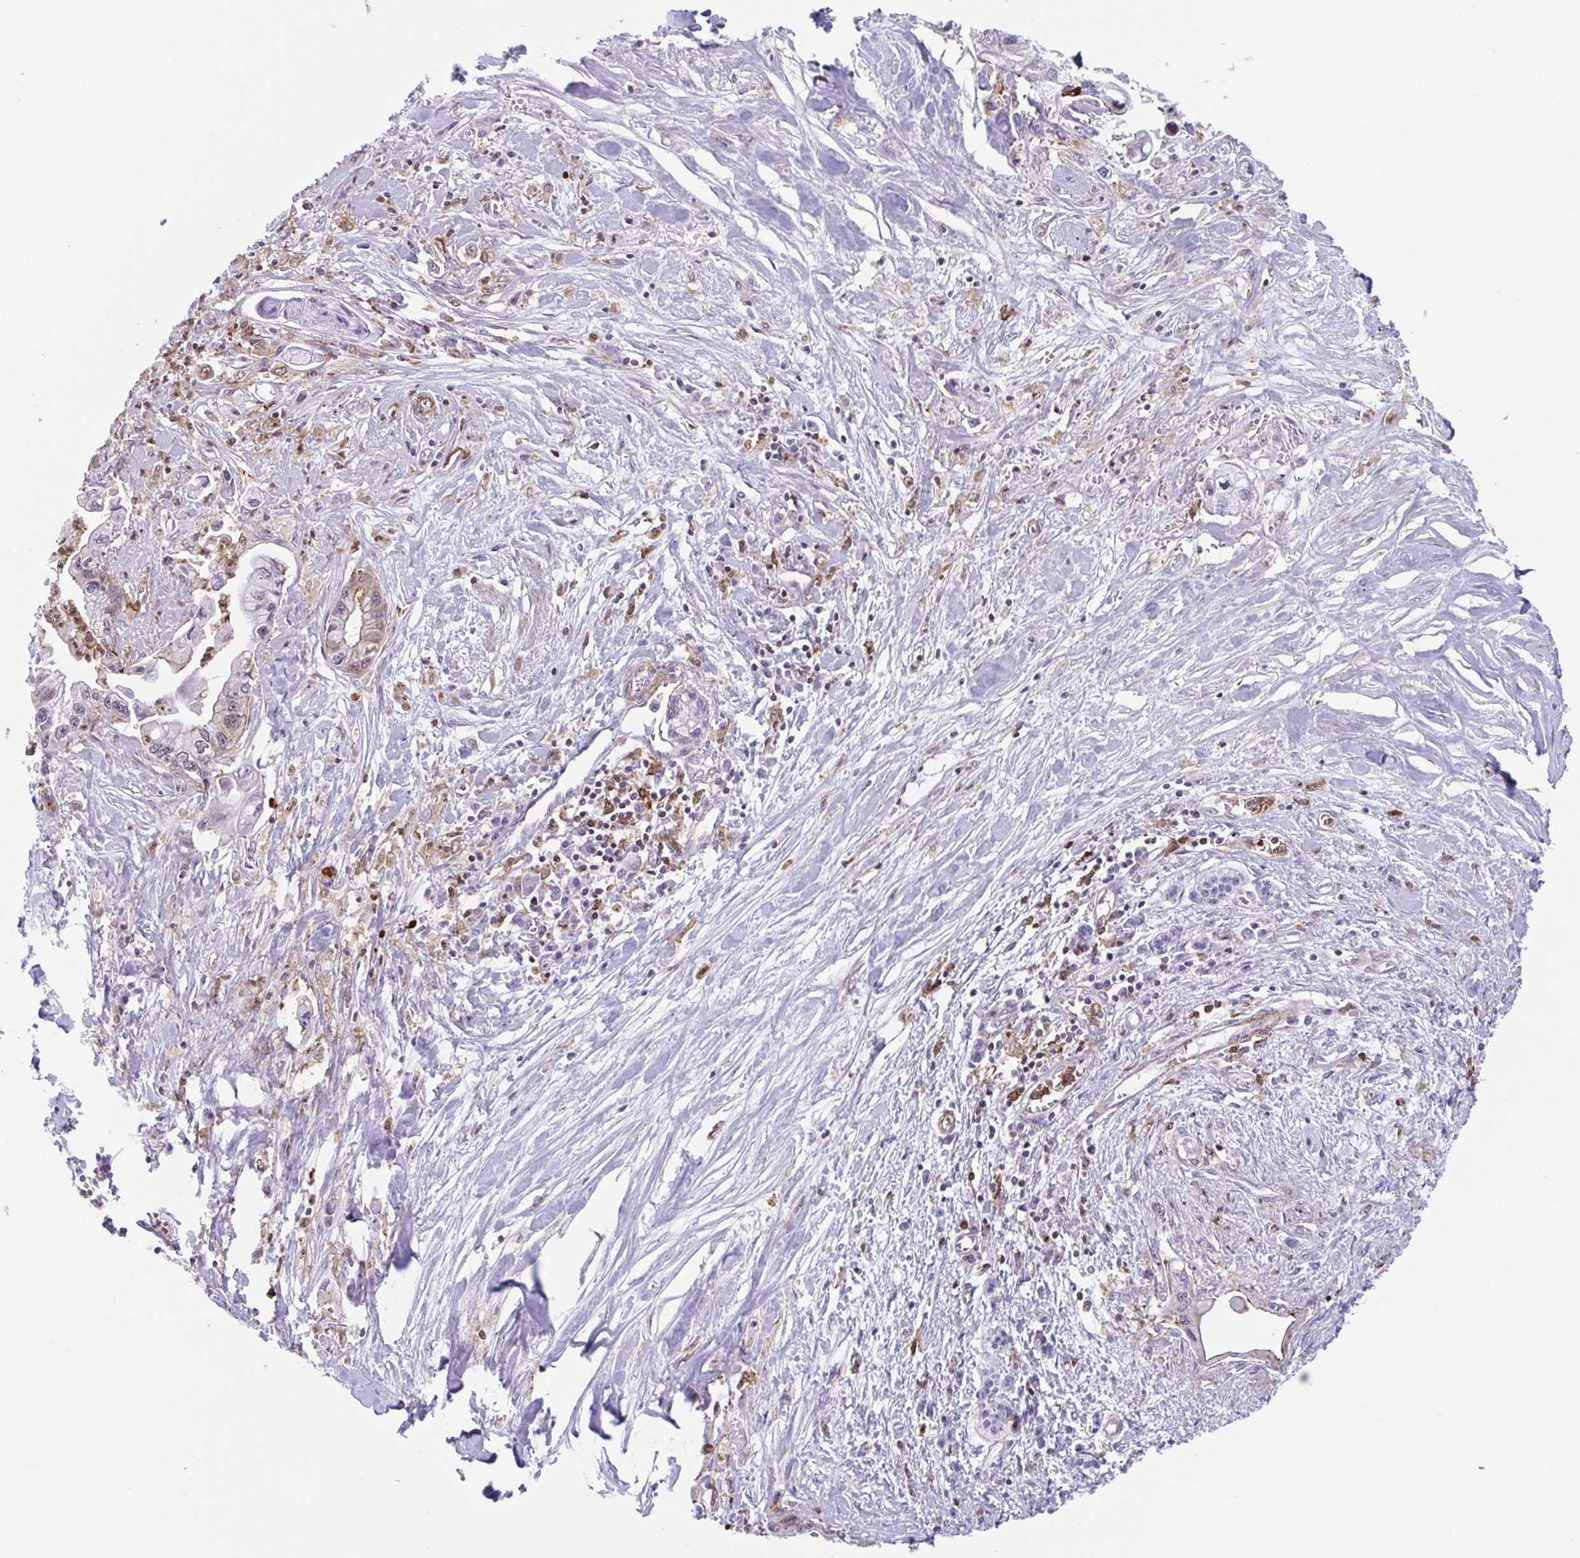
{"staining": {"intensity": "moderate", "quantity": "<25%", "location": "cytoplasmic/membranous"}, "tissue": "pancreatic cancer", "cell_type": "Tumor cells", "image_type": "cancer", "snomed": [{"axis": "morphology", "description": "Adenocarcinoma, NOS"}, {"axis": "topography", "description": "Pancreas"}], "caption": "A high-resolution histopathology image shows immunohistochemistry staining of pancreatic cancer (adenocarcinoma), which demonstrates moderate cytoplasmic/membranous staining in about <25% of tumor cells. (DAB = brown stain, brightfield microscopy at high magnification).", "gene": "EFHD1", "patient": {"sex": "male", "age": 61}}